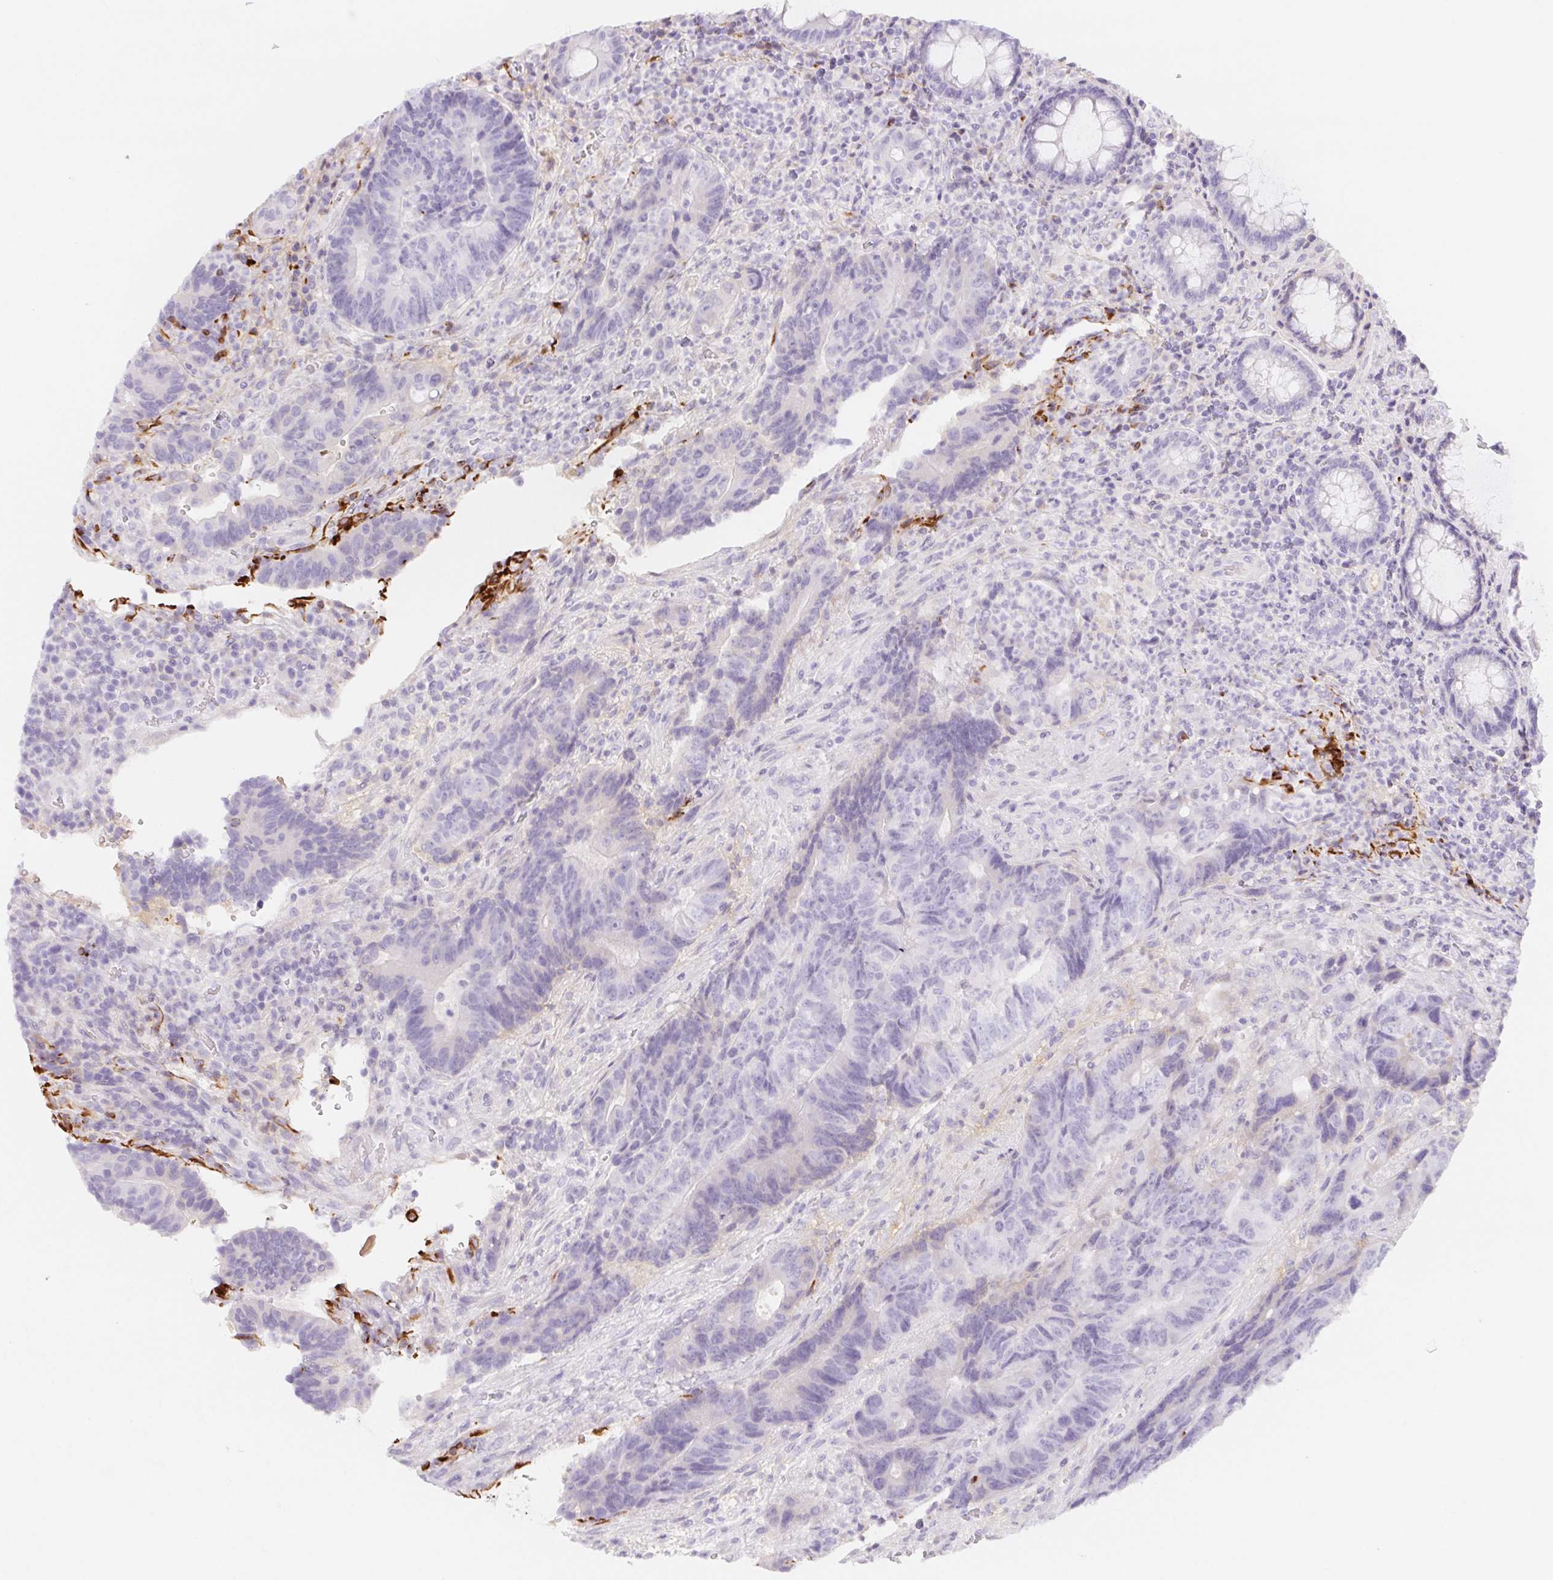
{"staining": {"intensity": "negative", "quantity": "none", "location": "none"}, "tissue": "colorectal cancer", "cell_type": "Tumor cells", "image_type": "cancer", "snomed": [{"axis": "morphology", "description": "Normal tissue, NOS"}, {"axis": "morphology", "description": "Adenocarcinoma, NOS"}, {"axis": "topography", "description": "Colon"}], "caption": "A high-resolution photomicrograph shows immunohistochemistry staining of colorectal cancer (adenocarcinoma), which reveals no significant staining in tumor cells.", "gene": "ITIH2", "patient": {"sex": "female", "age": 48}}